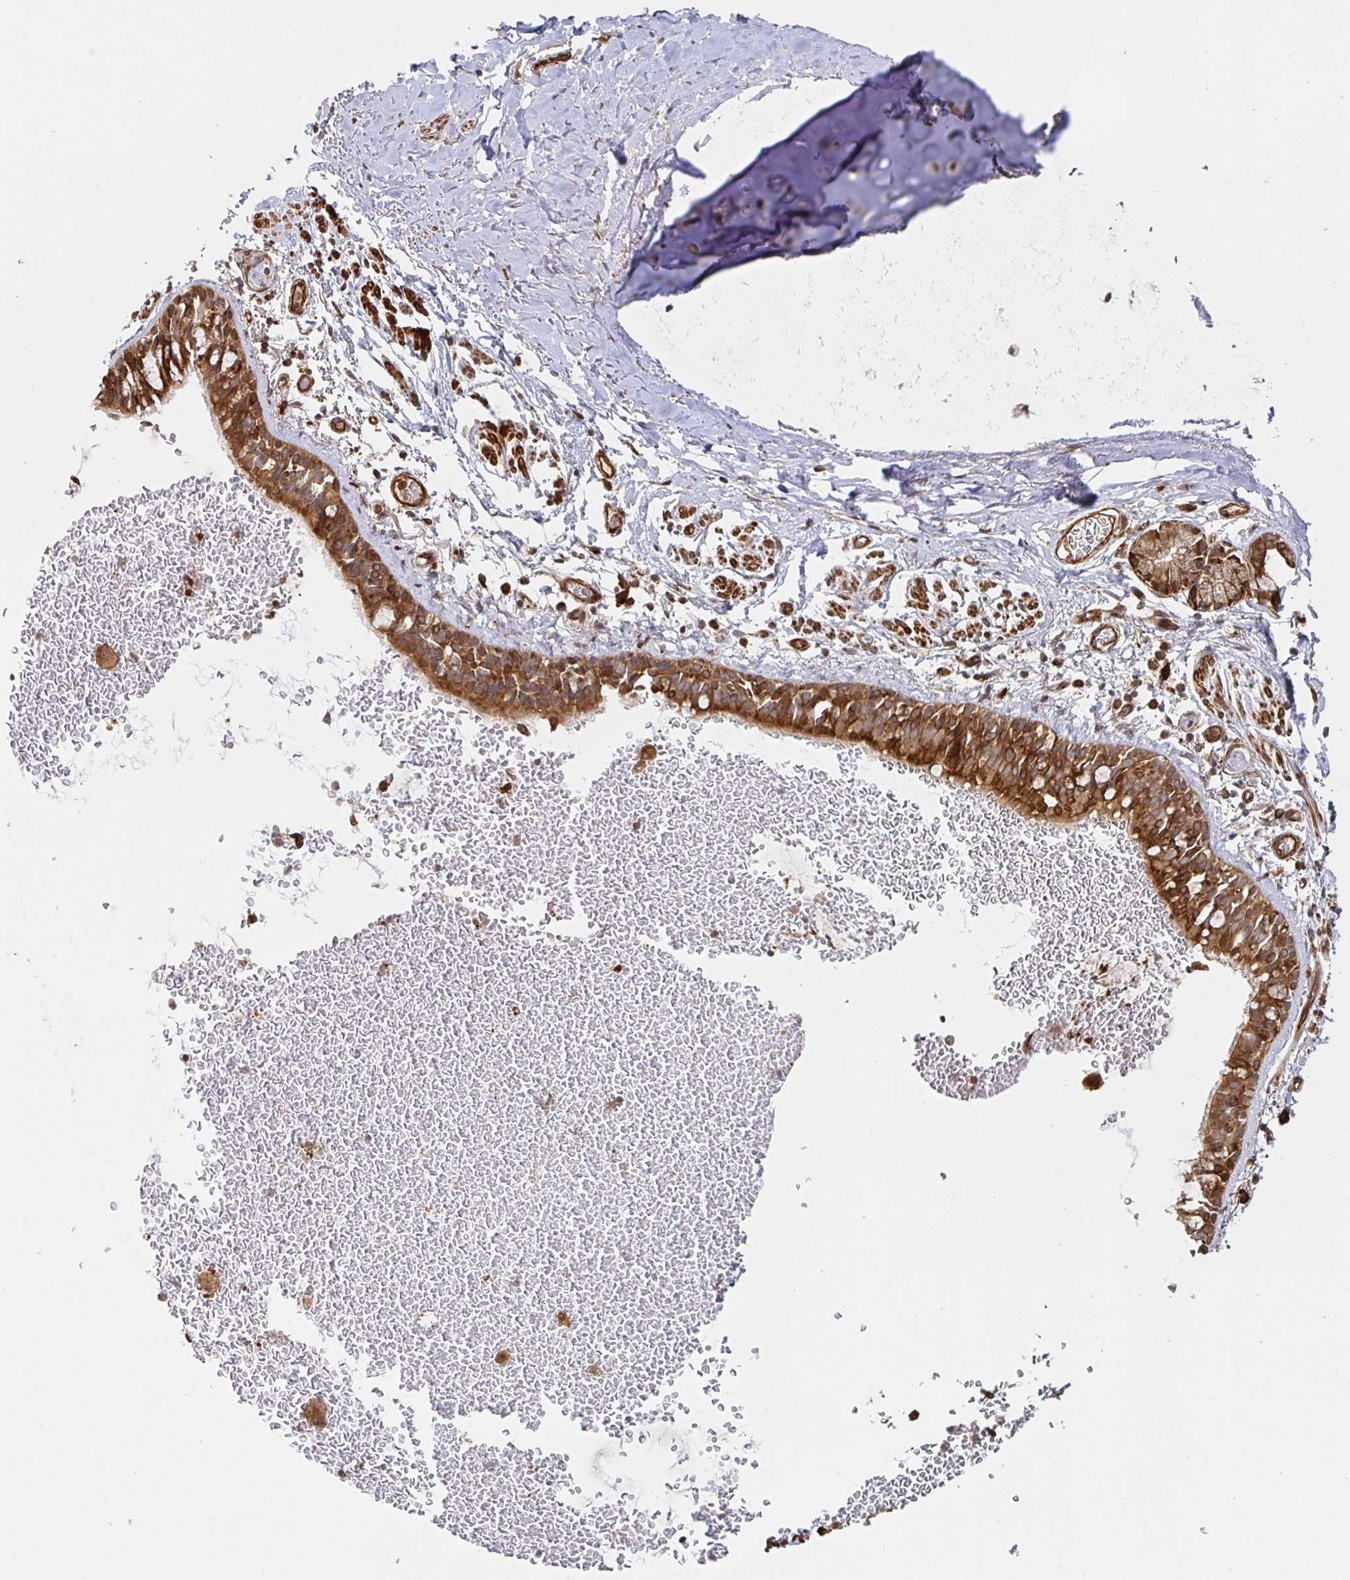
{"staining": {"intensity": "strong", "quantity": ">75%", "location": "cytoplasmic/membranous"}, "tissue": "bronchus", "cell_type": "Respiratory epithelial cells", "image_type": "normal", "snomed": [{"axis": "morphology", "description": "Normal tissue, NOS"}, {"axis": "topography", "description": "Lymph node"}, {"axis": "topography", "description": "Cartilage tissue"}, {"axis": "topography", "description": "Bronchus"}], "caption": "Immunohistochemical staining of benign bronchus demonstrates strong cytoplasmic/membranous protein expression in about >75% of respiratory epithelial cells. The staining was performed using DAB, with brown indicating positive protein expression. Nuclei are stained blue with hematoxylin.", "gene": "STRAP", "patient": {"sex": "female", "age": 70}}